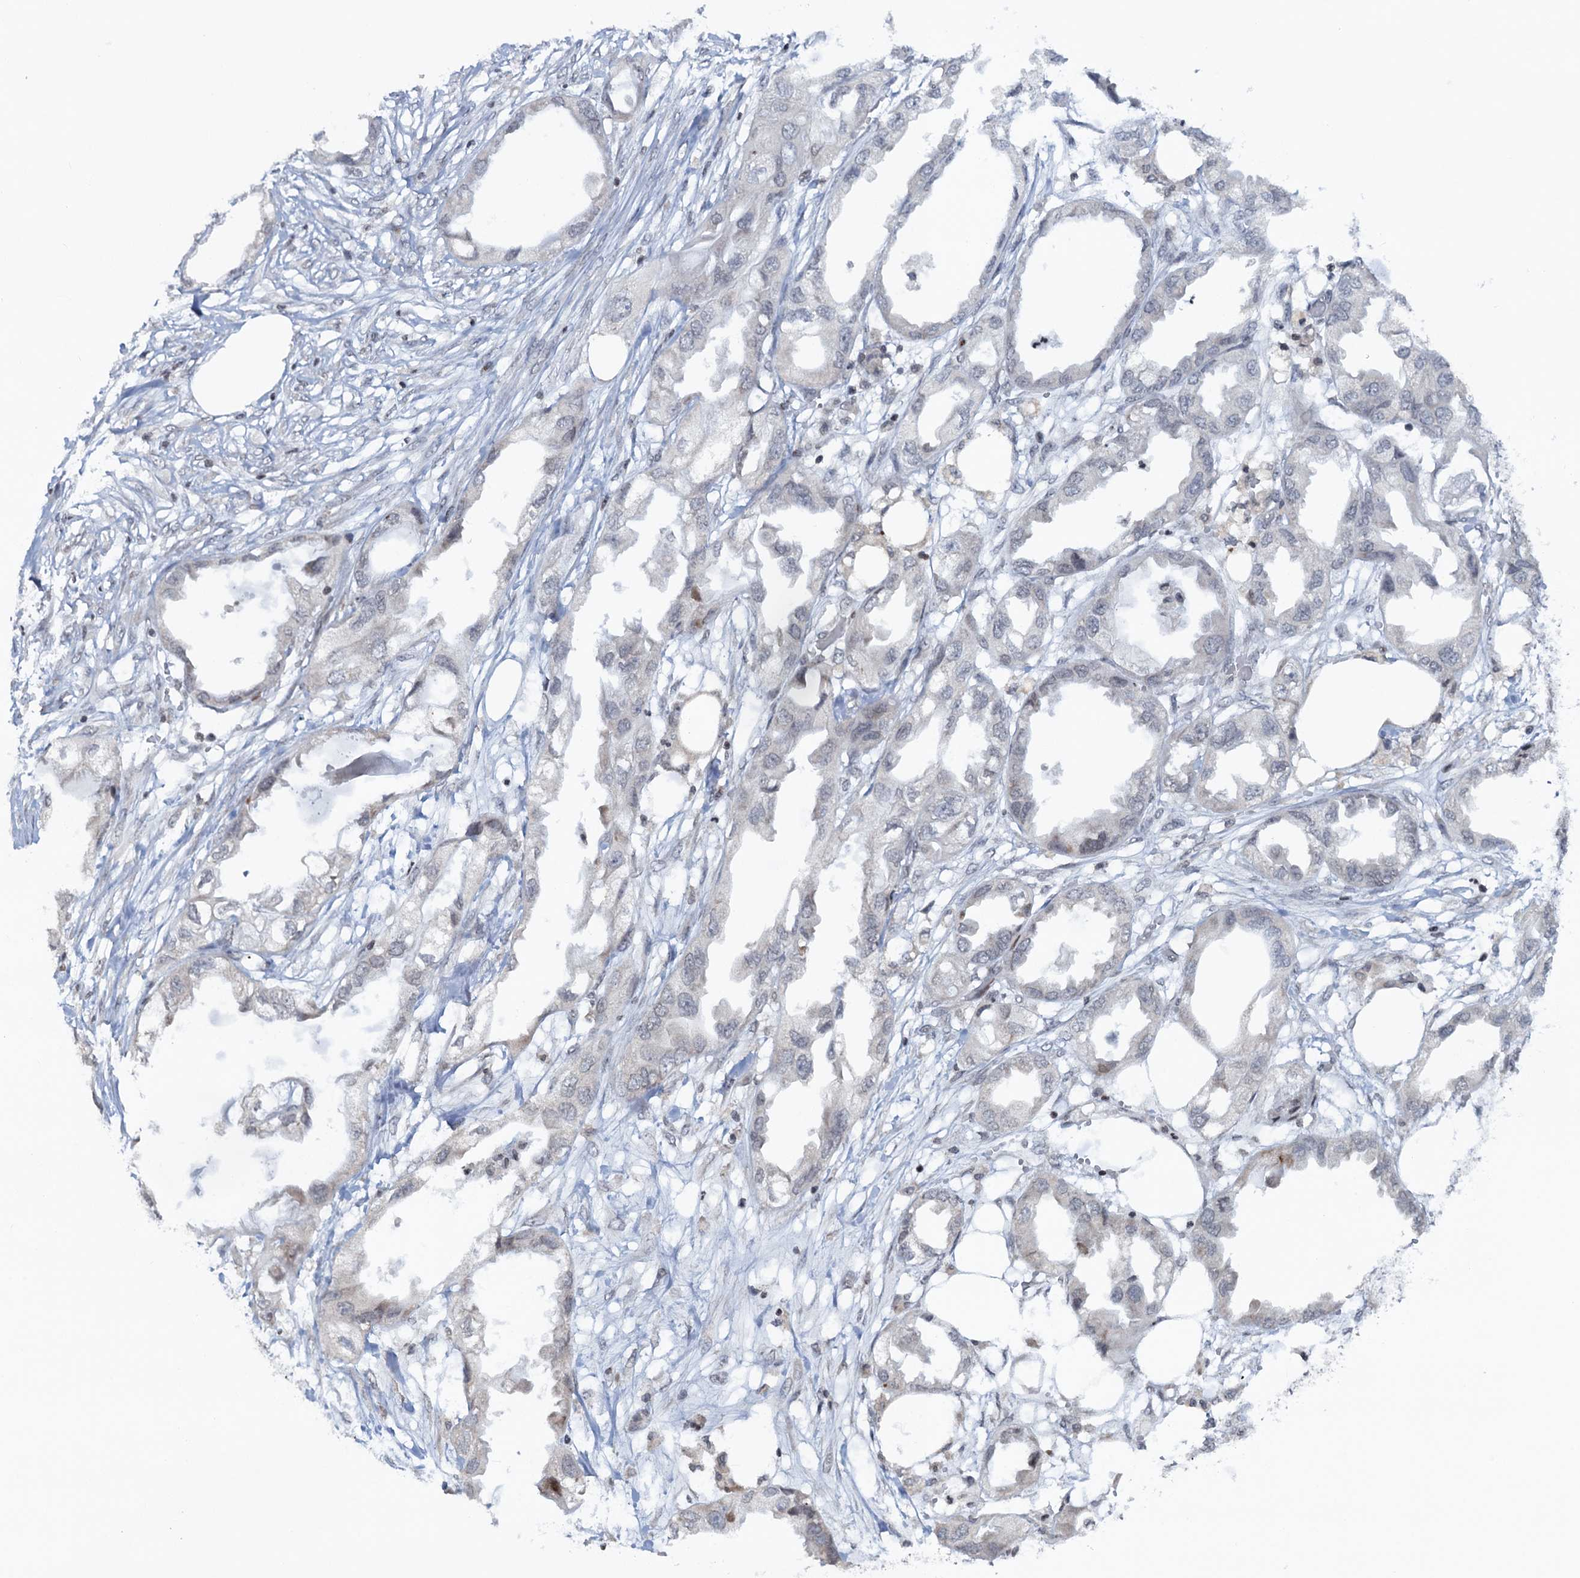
{"staining": {"intensity": "negative", "quantity": "none", "location": "none"}, "tissue": "endometrial cancer", "cell_type": "Tumor cells", "image_type": "cancer", "snomed": [{"axis": "morphology", "description": "Adenocarcinoma, NOS"}, {"axis": "morphology", "description": "Adenocarcinoma, metastatic, NOS"}, {"axis": "topography", "description": "Adipose tissue"}, {"axis": "topography", "description": "Endometrium"}], "caption": "The immunohistochemistry histopathology image has no significant staining in tumor cells of endometrial metastatic adenocarcinoma tissue.", "gene": "FYB1", "patient": {"sex": "female", "age": 67}}